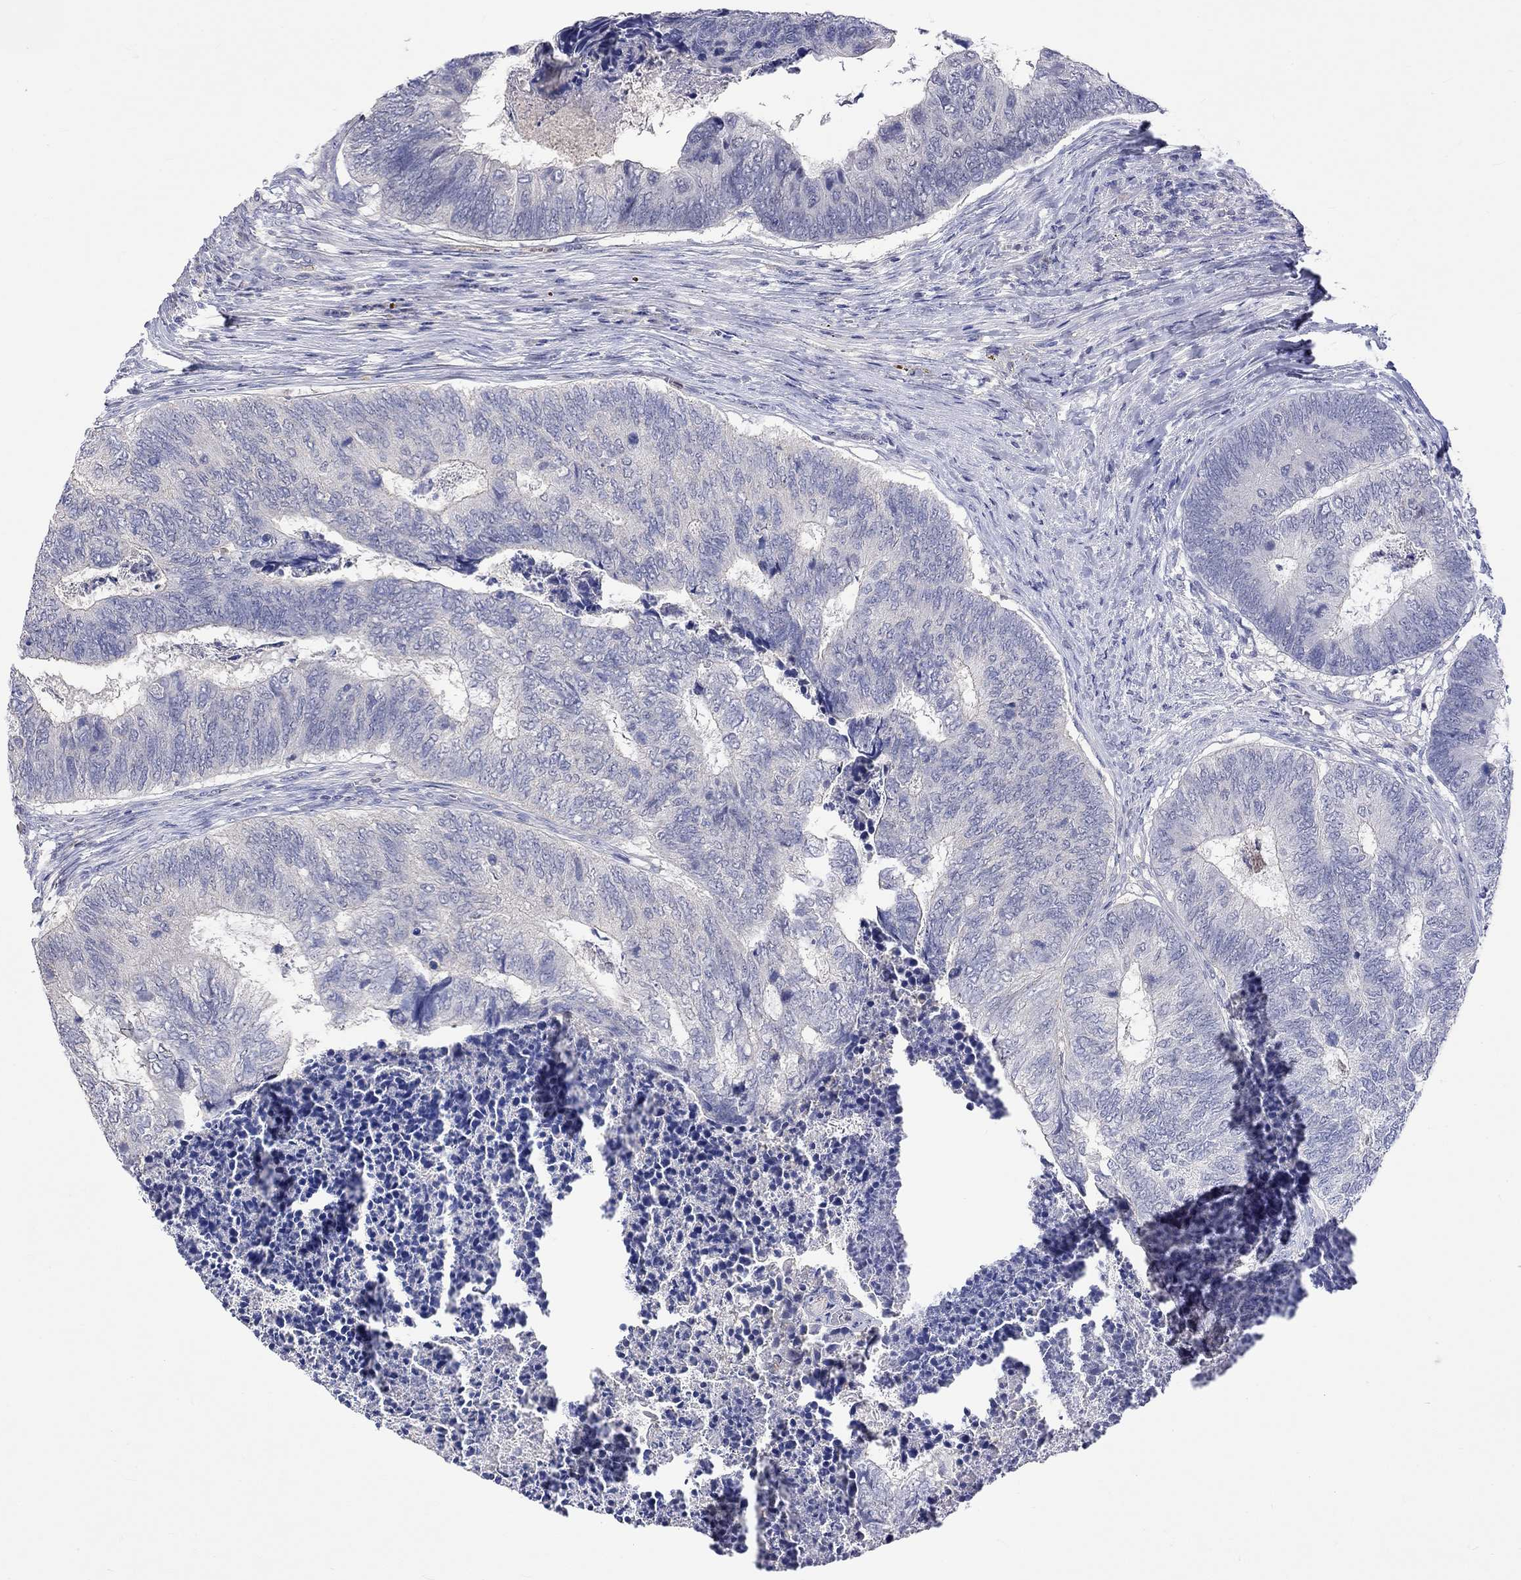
{"staining": {"intensity": "negative", "quantity": "none", "location": "none"}, "tissue": "colorectal cancer", "cell_type": "Tumor cells", "image_type": "cancer", "snomed": [{"axis": "morphology", "description": "Adenocarcinoma, NOS"}, {"axis": "topography", "description": "Colon"}], "caption": "Colorectal cancer was stained to show a protein in brown. There is no significant expression in tumor cells. (Brightfield microscopy of DAB IHC at high magnification).", "gene": "LRFN4", "patient": {"sex": "female", "age": 67}}